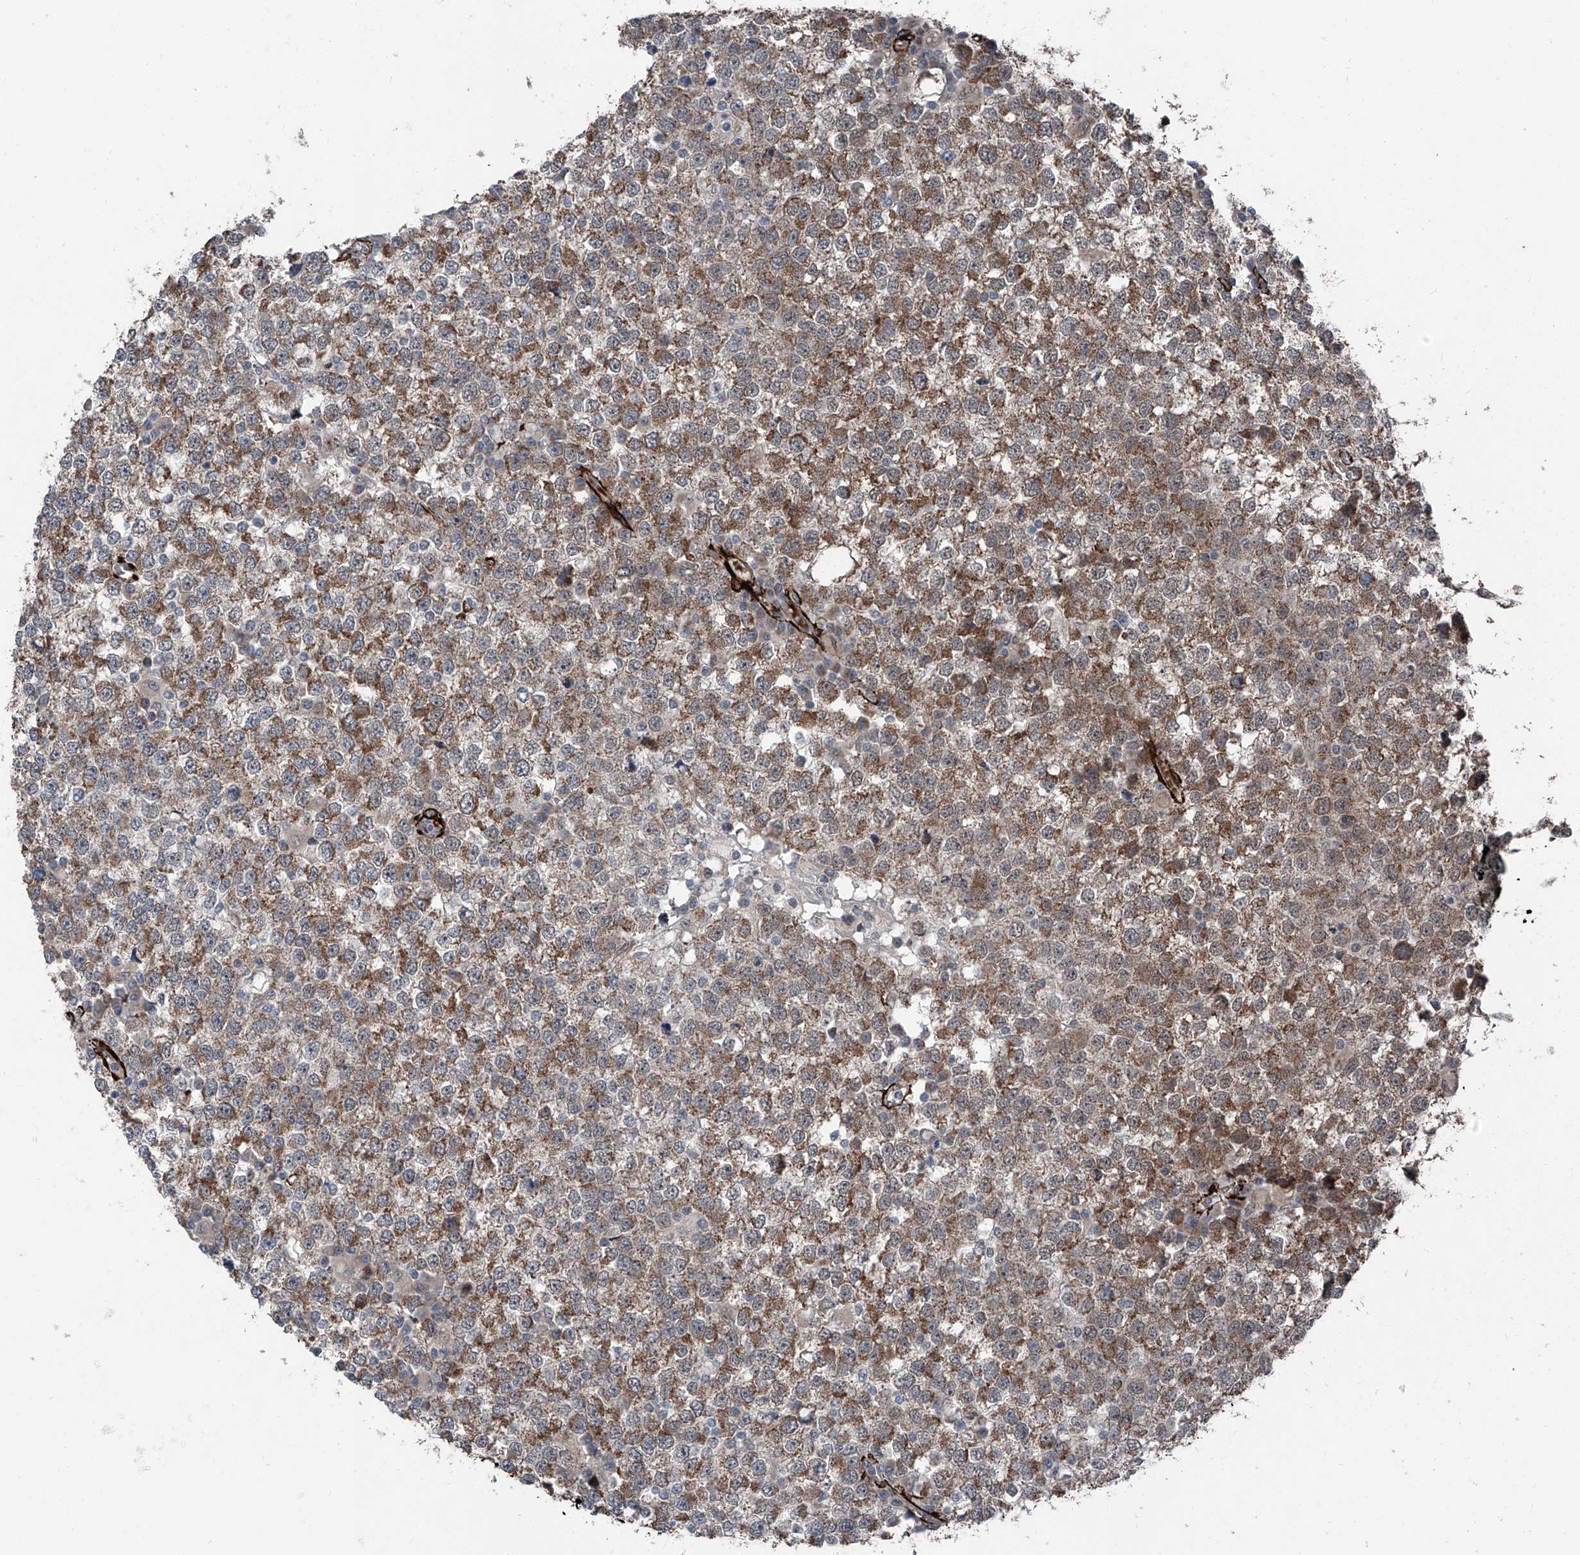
{"staining": {"intensity": "moderate", "quantity": "25%-75%", "location": "cytoplasmic/membranous"}, "tissue": "testis cancer", "cell_type": "Tumor cells", "image_type": "cancer", "snomed": [{"axis": "morphology", "description": "Seminoma, NOS"}, {"axis": "topography", "description": "Testis"}], "caption": "Immunohistochemical staining of human testis cancer reveals medium levels of moderate cytoplasmic/membranous protein staining in approximately 25%-75% of tumor cells.", "gene": "COA7", "patient": {"sex": "male", "age": 65}}